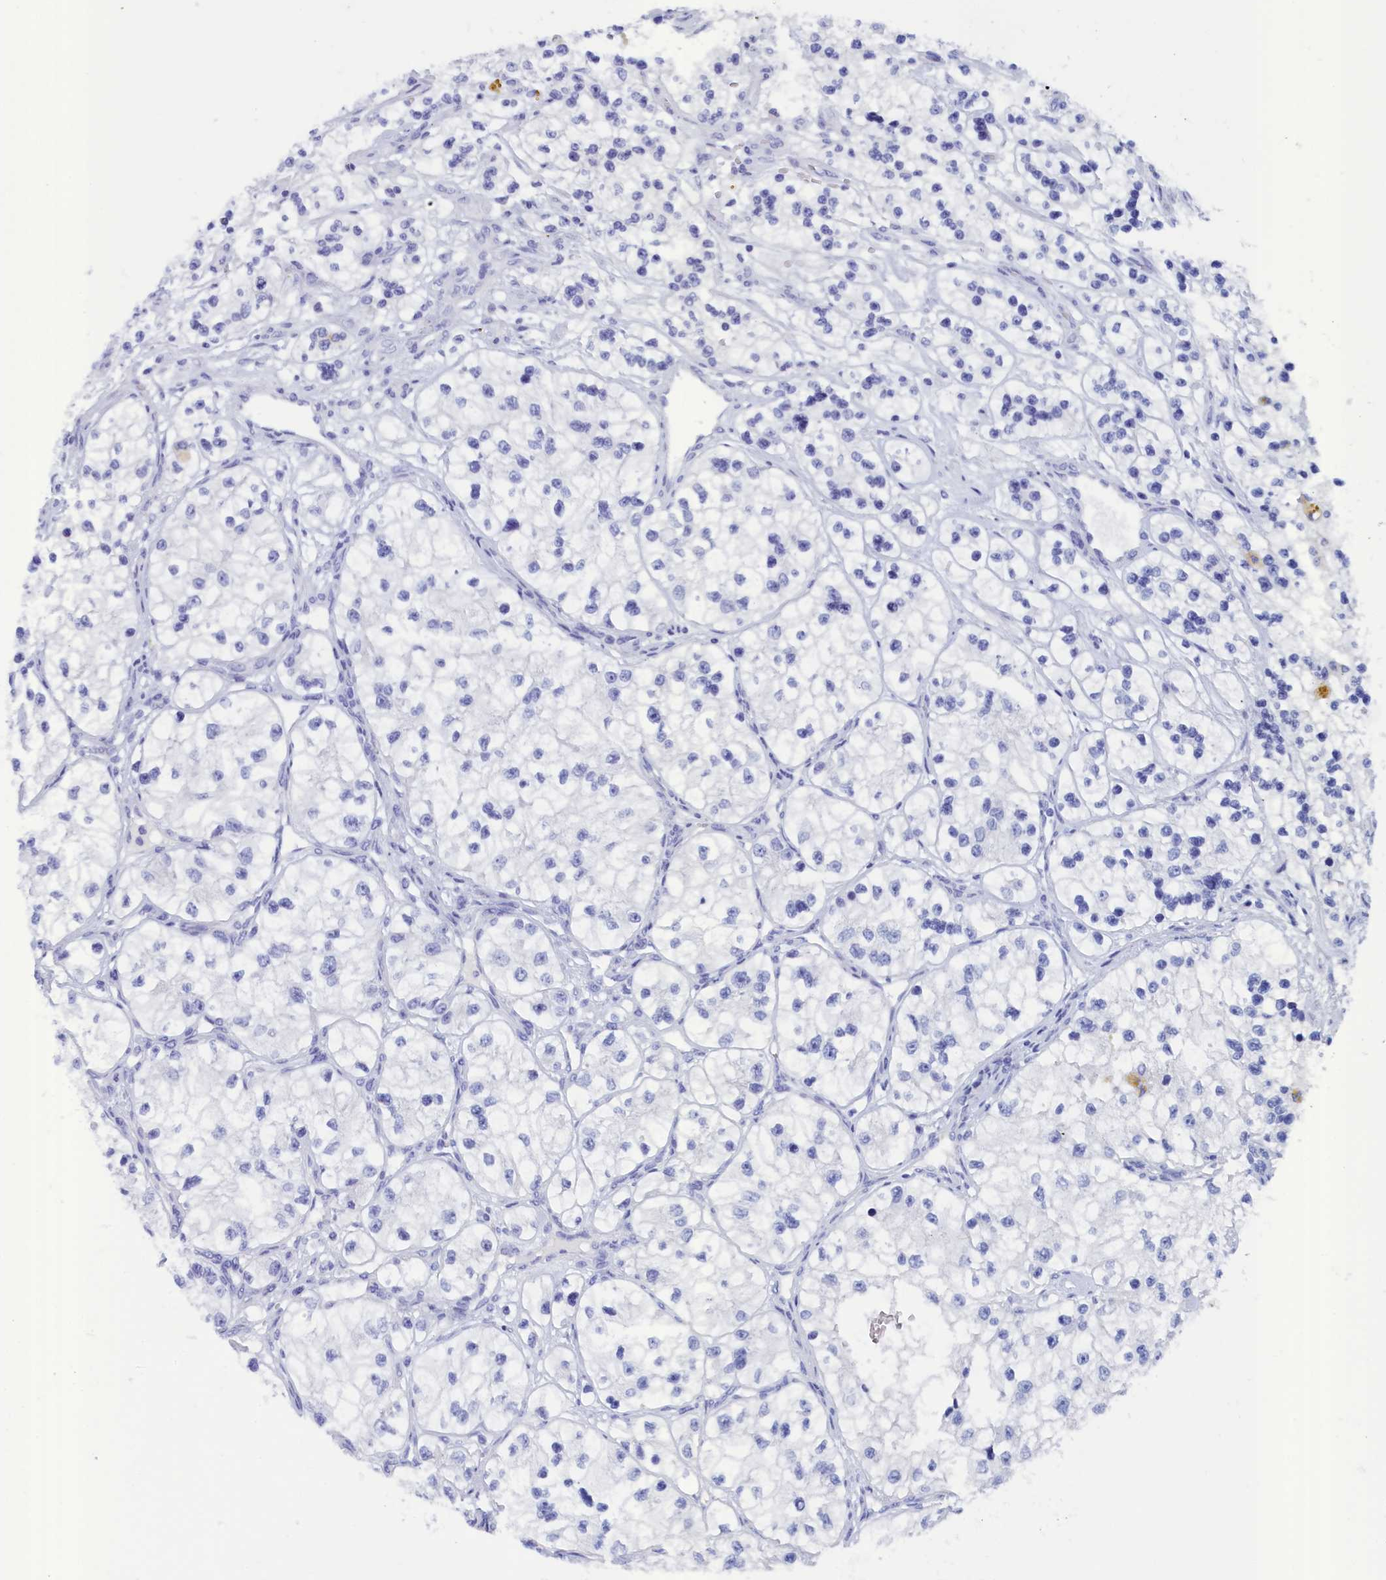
{"staining": {"intensity": "negative", "quantity": "none", "location": "none"}, "tissue": "renal cancer", "cell_type": "Tumor cells", "image_type": "cancer", "snomed": [{"axis": "morphology", "description": "Adenocarcinoma, NOS"}, {"axis": "topography", "description": "Kidney"}], "caption": "The micrograph shows no significant expression in tumor cells of renal adenocarcinoma.", "gene": "ANKRD2", "patient": {"sex": "female", "age": 57}}